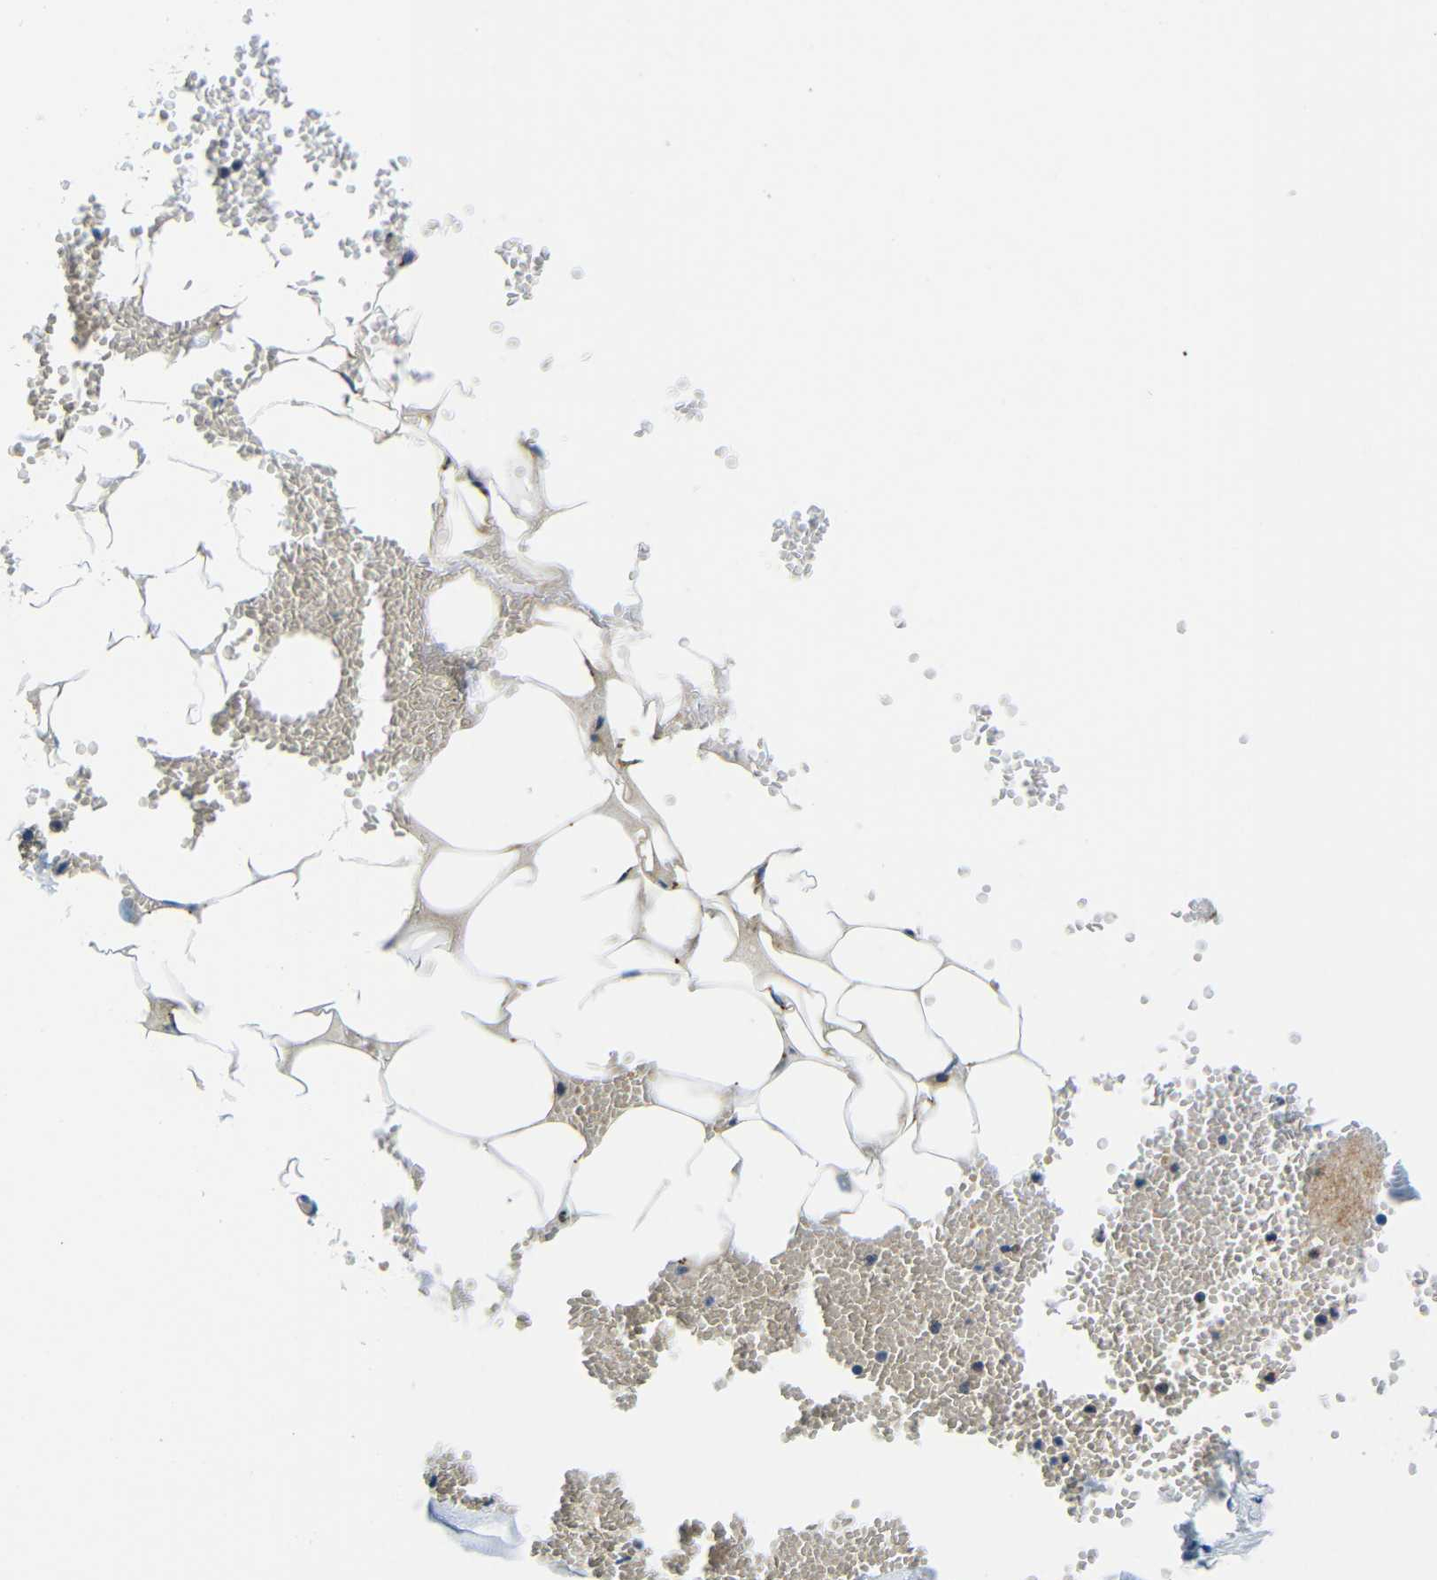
{"staining": {"intensity": "negative", "quantity": "none", "location": "none"}, "tissue": "adipose tissue", "cell_type": "Adipocytes", "image_type": "normal", "snomed": [{"axis": "morphology", "description": "Normal tissue, NOS"}, {"axis": "topography", "description": "Adipose tissue"}, {"axis": "topography", "description": "Peripheral nerve tissue"}], "caption": "DAB immunohistochemical staining of benign adipose tissue displays no significant positivity in adipocytes.", "gene": "USO1", "patient": {"sex": "male", "age": 52}}